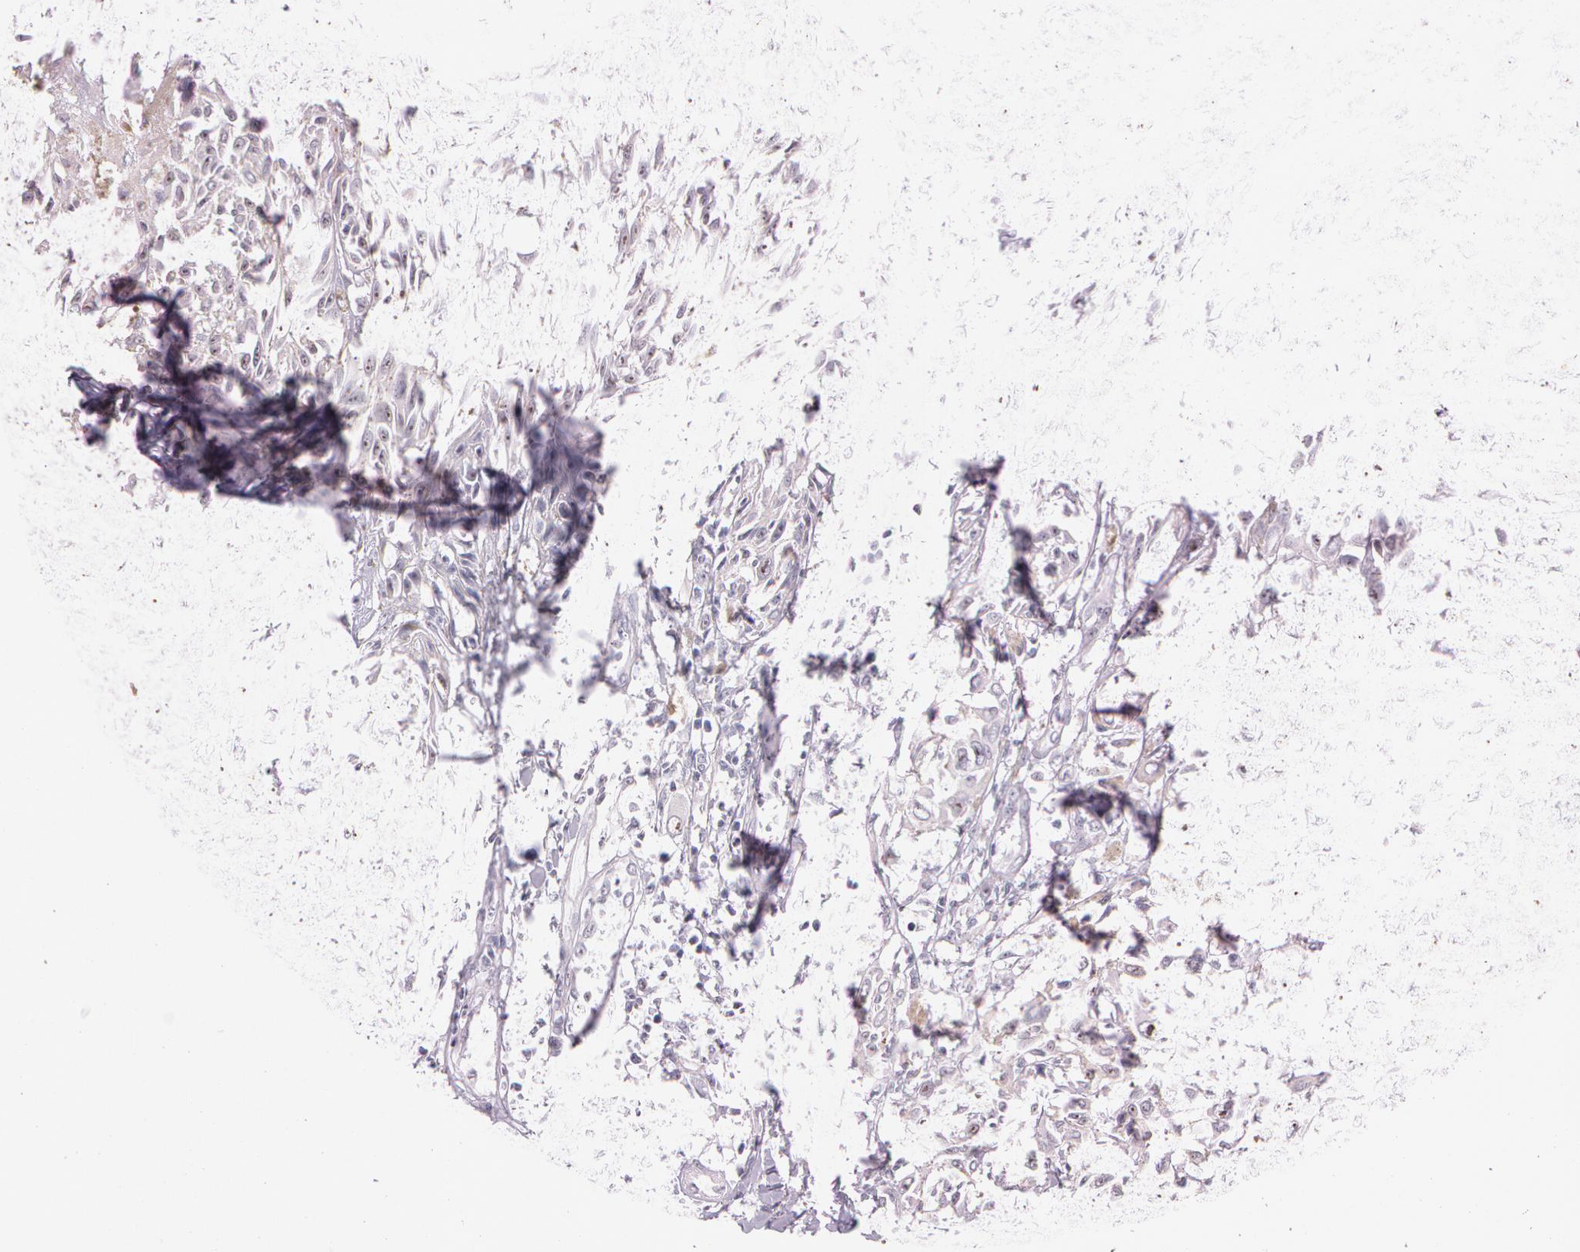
{"staining": {"intensity": "weak", "quantity": "25%-75%", "location": "nuclear"}, "tissue": "melanoma", "cell_type": "Tumor cells", "image_type": "cancer", "snomed": [{"axis": "morphology", "description": "Malignant melanoma, NOS"}, {"axis": "topography", "description": "Skin"}], "caption": "A low amount of weak nuclear positivity is identified in approximately 25%-75% of tumor cells in malignant melanoma tissue.", "gene": "FBL", "patient": {"sex": "female", "age": 77}}